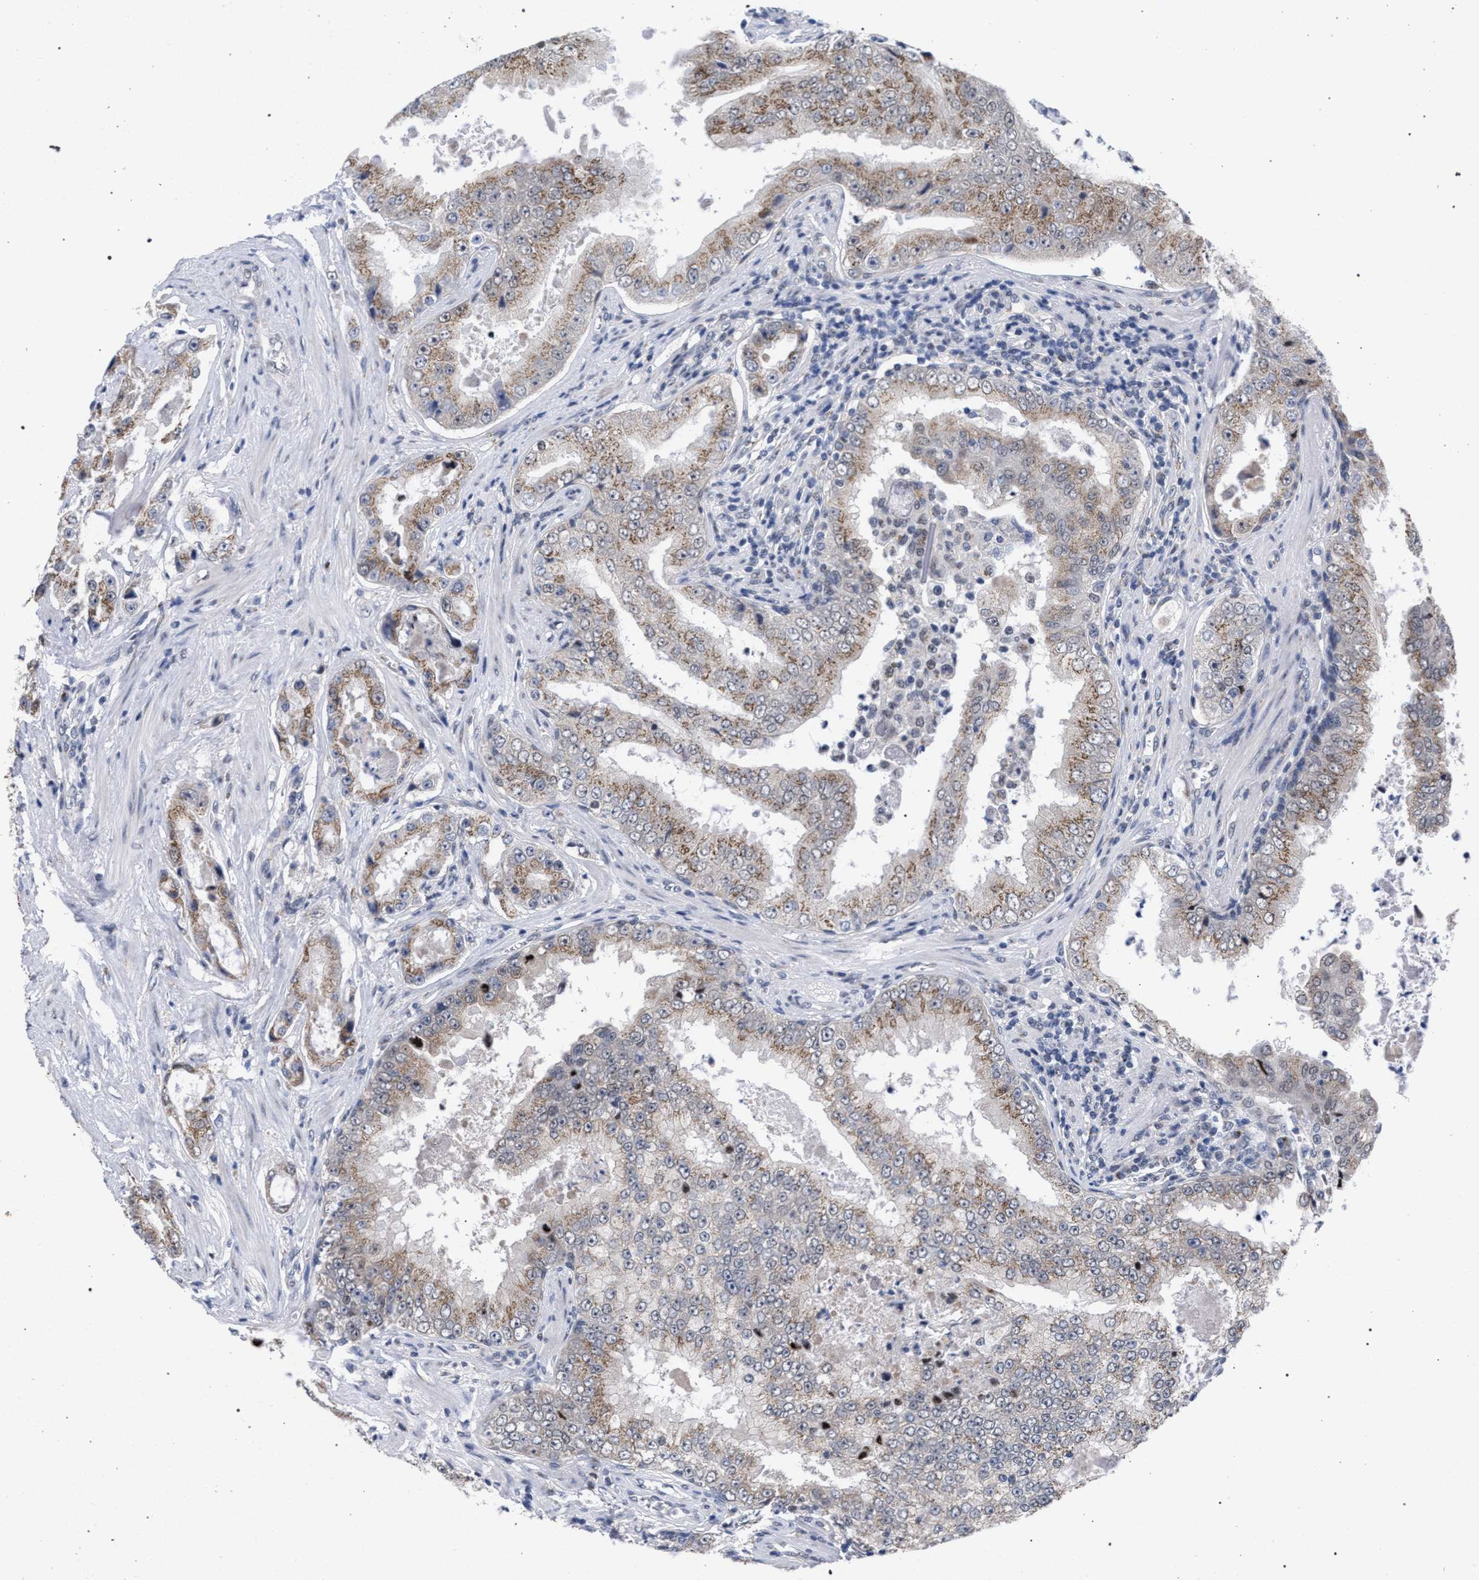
{"staining": {"intensity": "weak", "quantity": ">75%", "location": "cytoplasmic/membranous"}, "tissue": "prostate cancer", "cell_type": "Tumor cells", "image_type": "cancer", "snomed": [{"axis": "morphology", "description": "Adenocarcinoma, High grade"}, {"axis": "topography", "description": "Prostate"}], "caption": "Immunohistochemical staining of prostate high-grade adenocarcinoma reveals weak cytoplasmic/membranous protein positivity in about >75% of tumor cells. The protein is shown in brown color, while the nuclei are stained blue.", "gene": "GOLGA2", "patient": {"sex": "male", "age": 73}}